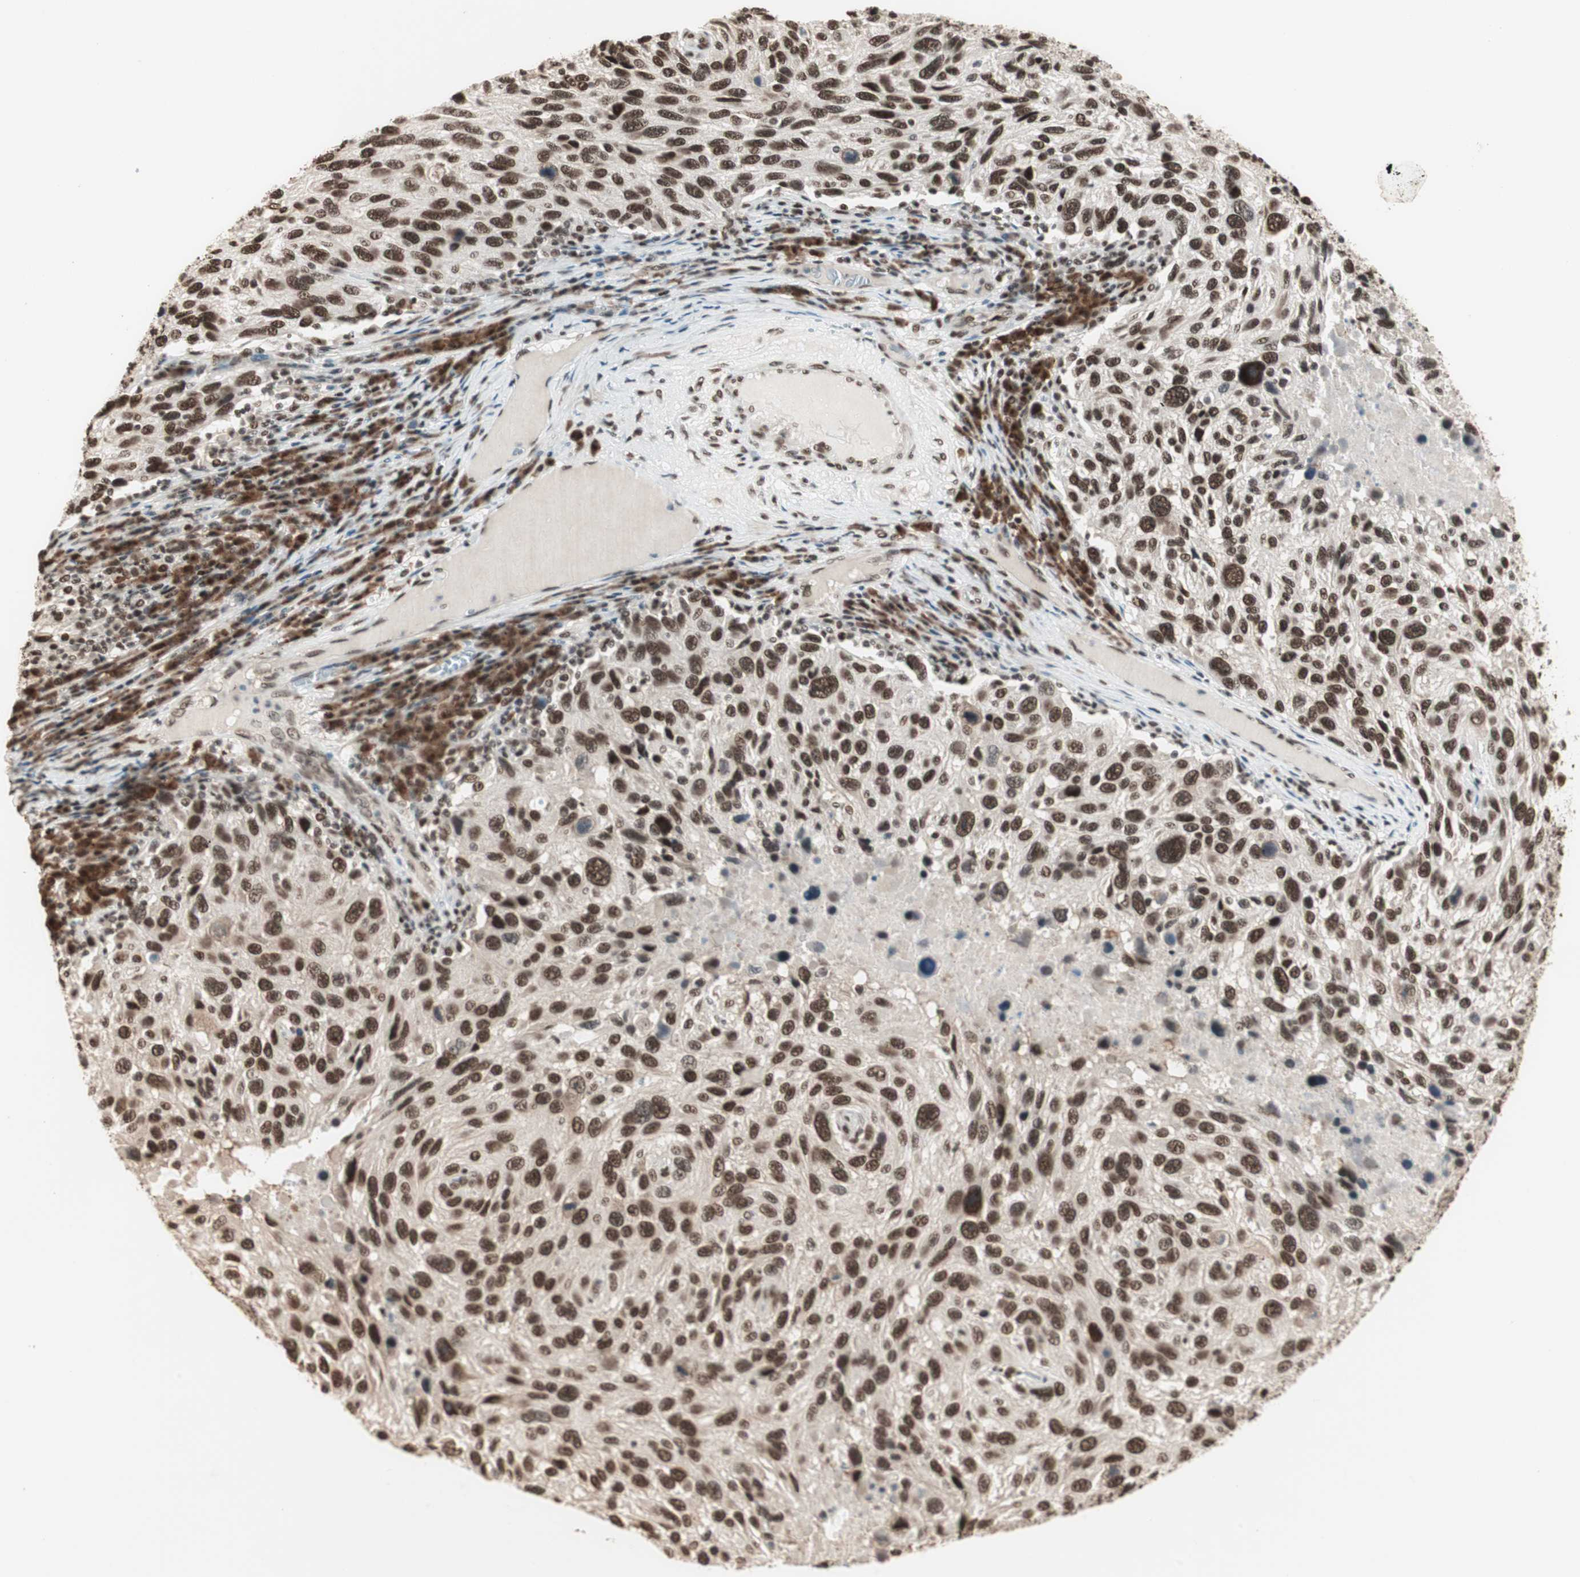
{"staining": {"intensity": "strong", "quantity": ">75%", "location": "nuclear"}, "tissue": "melanoma", "cell_type": "Tumor cells", "image_type": "cancer", "snomed": [{"axis": "morphology", "description": "Malignant melanoma, NOS"}, {"axis": "topography", "description": "Skin"}], "caption": "Human malignant melanoma stained with a brown dye exhibits strong nuclear positive positivity in about >75% of tumor cells.", "gene": "SMARCE1", "patient": {"sex": "male", "age": 53}}